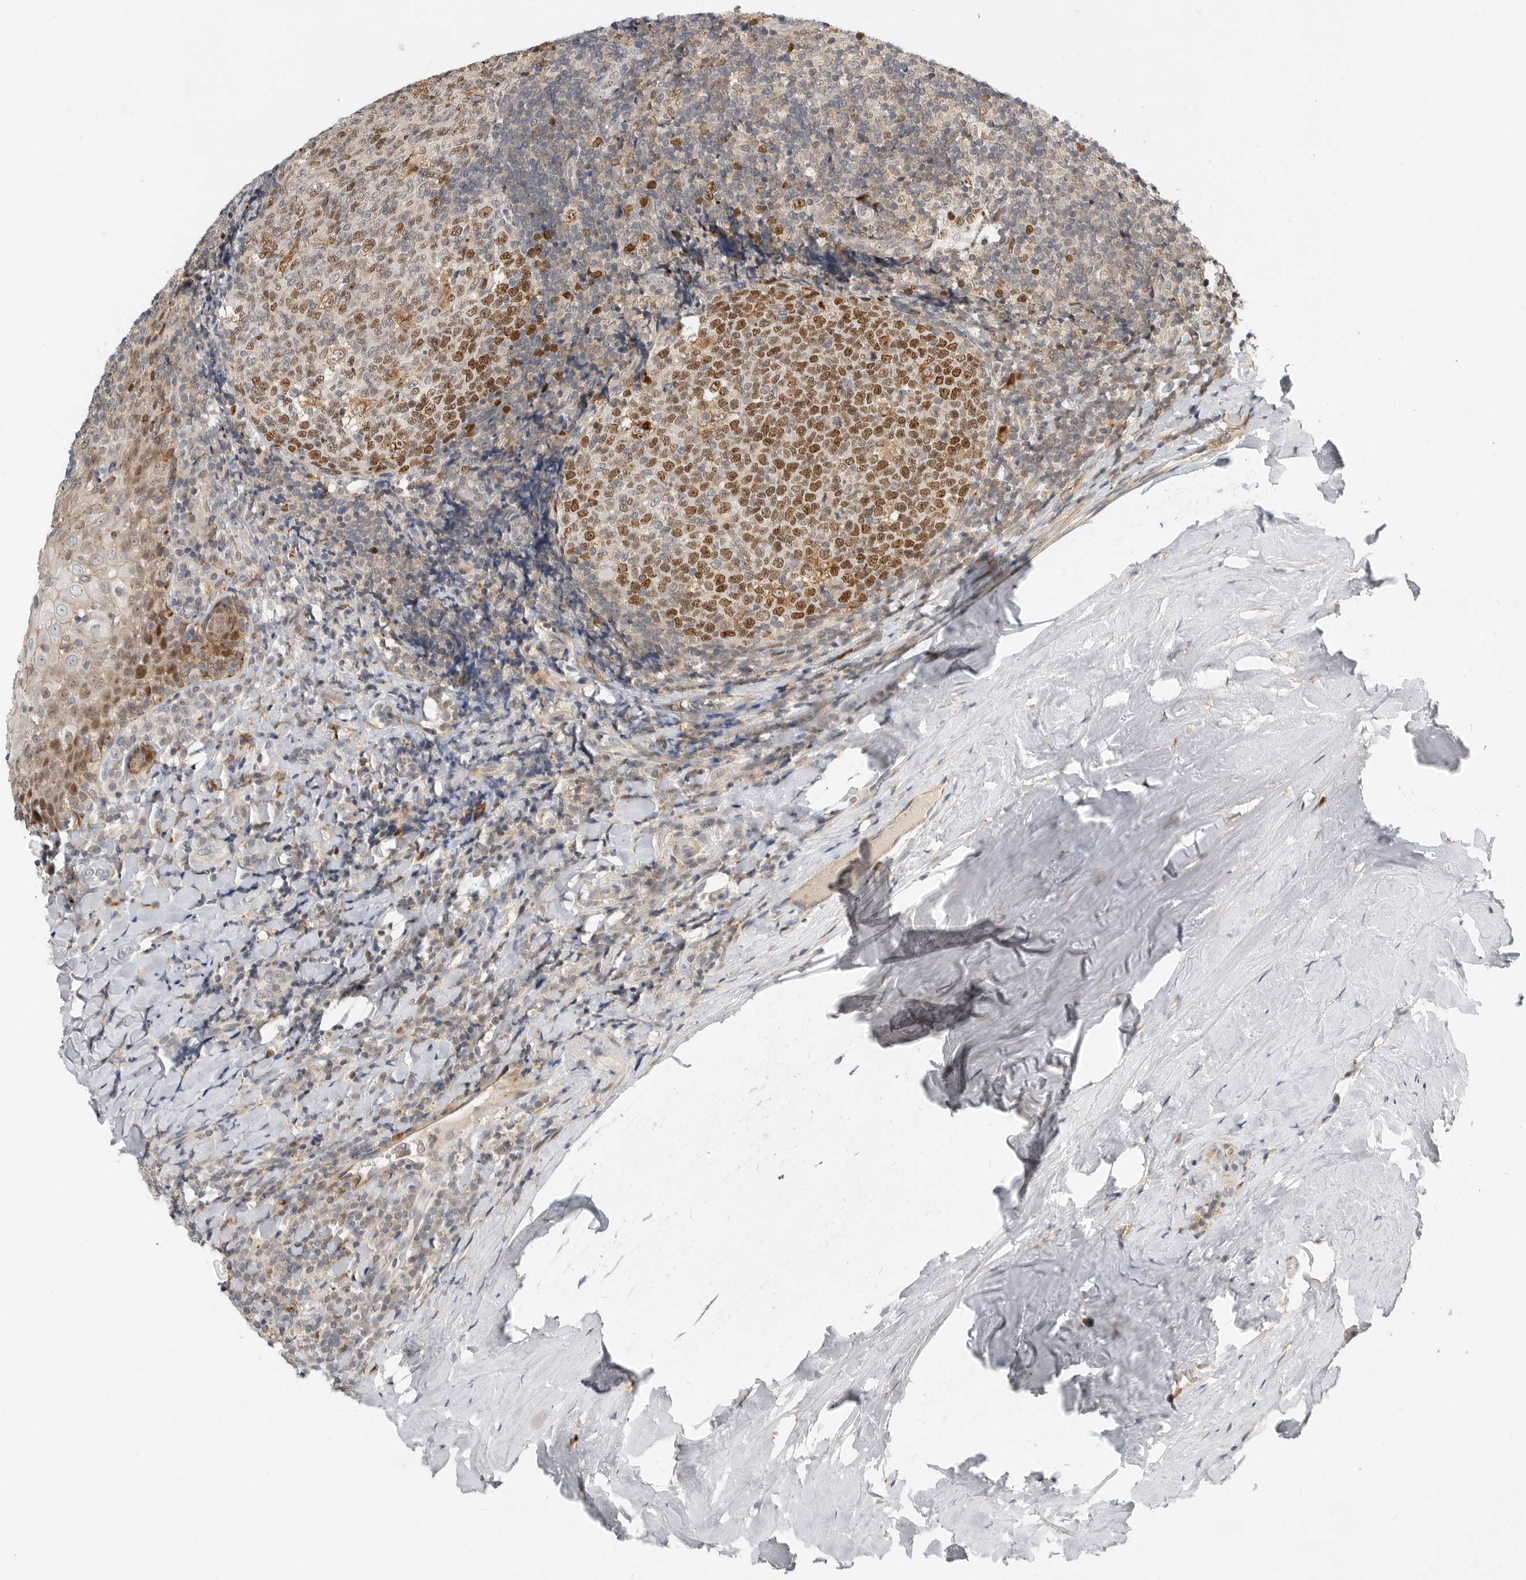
{"staining": {"intensity": "strong", "quantity": ">75%", "location": "nuclear"}, "tissue": "tonsil", "cell_type": "Germinal center cells", "image_type": "normal", "snomed": [{"axis": "morphology", "description": "Normal tissue, NOS"}, {"axis": "topography", "description": "Tonsil"}], "caption": "A high-resolution image shows IHC staining of unremarkable tonsil, which shows strong nuclear positivity in about >75% of germinal center cells. Nuclei are stained in blue.", "gene": "CSNK1G3", "patient": {"sex": "male", "age": 37}}